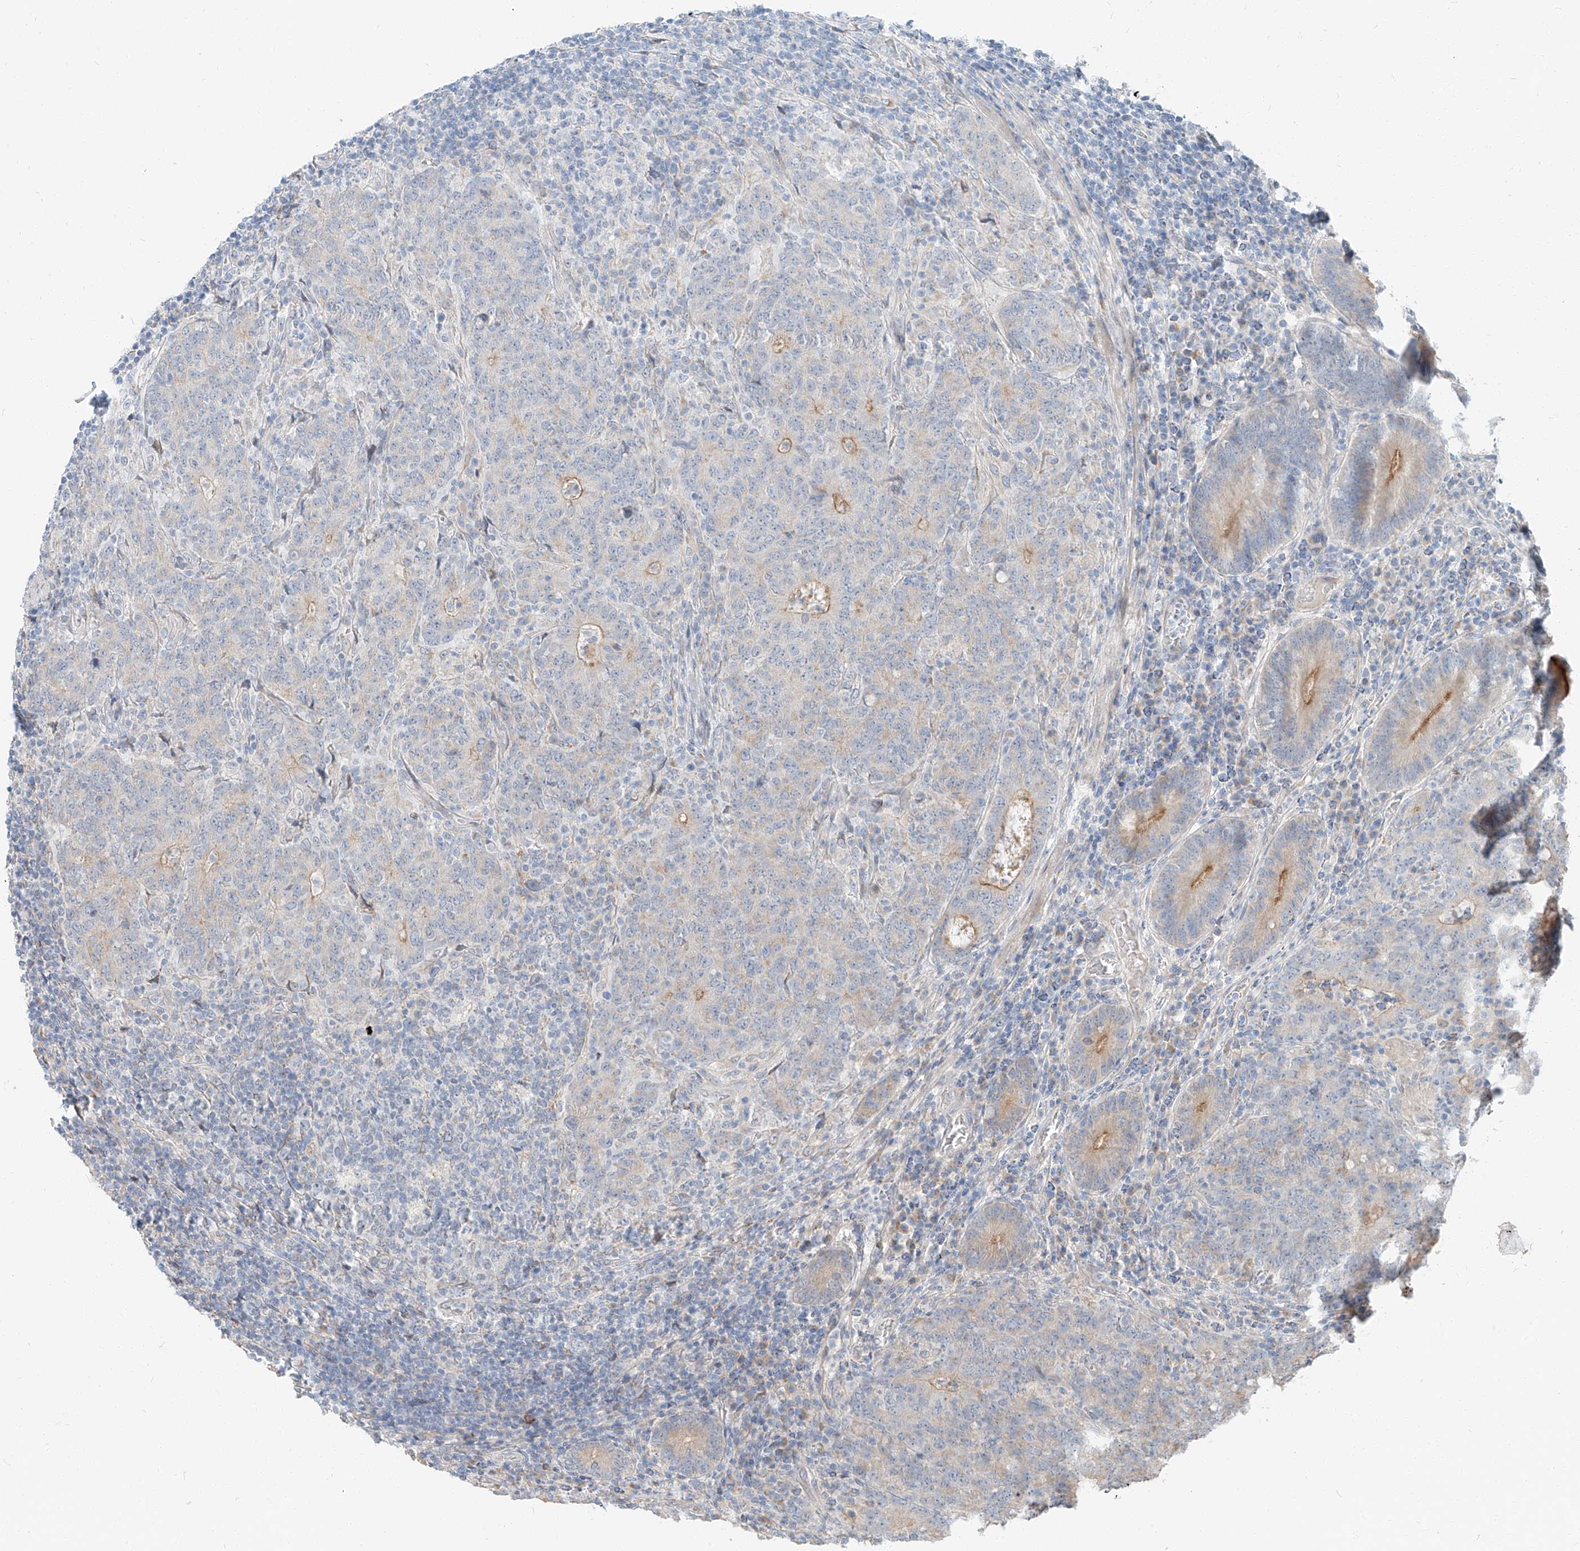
{"staining": {"intensity": "moderate", "quantity": "<25%", "location": "cytoplasmic/membranous"}, "tissue": "colorectal cancer", "cell_type": "Tumor cells", "image_type": "cancer", "snomed": [{"axis": "morphology", "description": "Normal tissue, NOS"}, {"axis": "morphology", "description": "Adenocarcinoma, NOS"}, {"axis": "topography", "description": "Colon"}], "caption": "Immunohistochemistry (DAB) staining of human adenocarcinoma (colorectal) demonstrates moderate cytoplasmic/membranous protein expression in approximately <25% of tumor cells.", "gene": "STX19", "patient": {"sex": "female", "age": 75}}